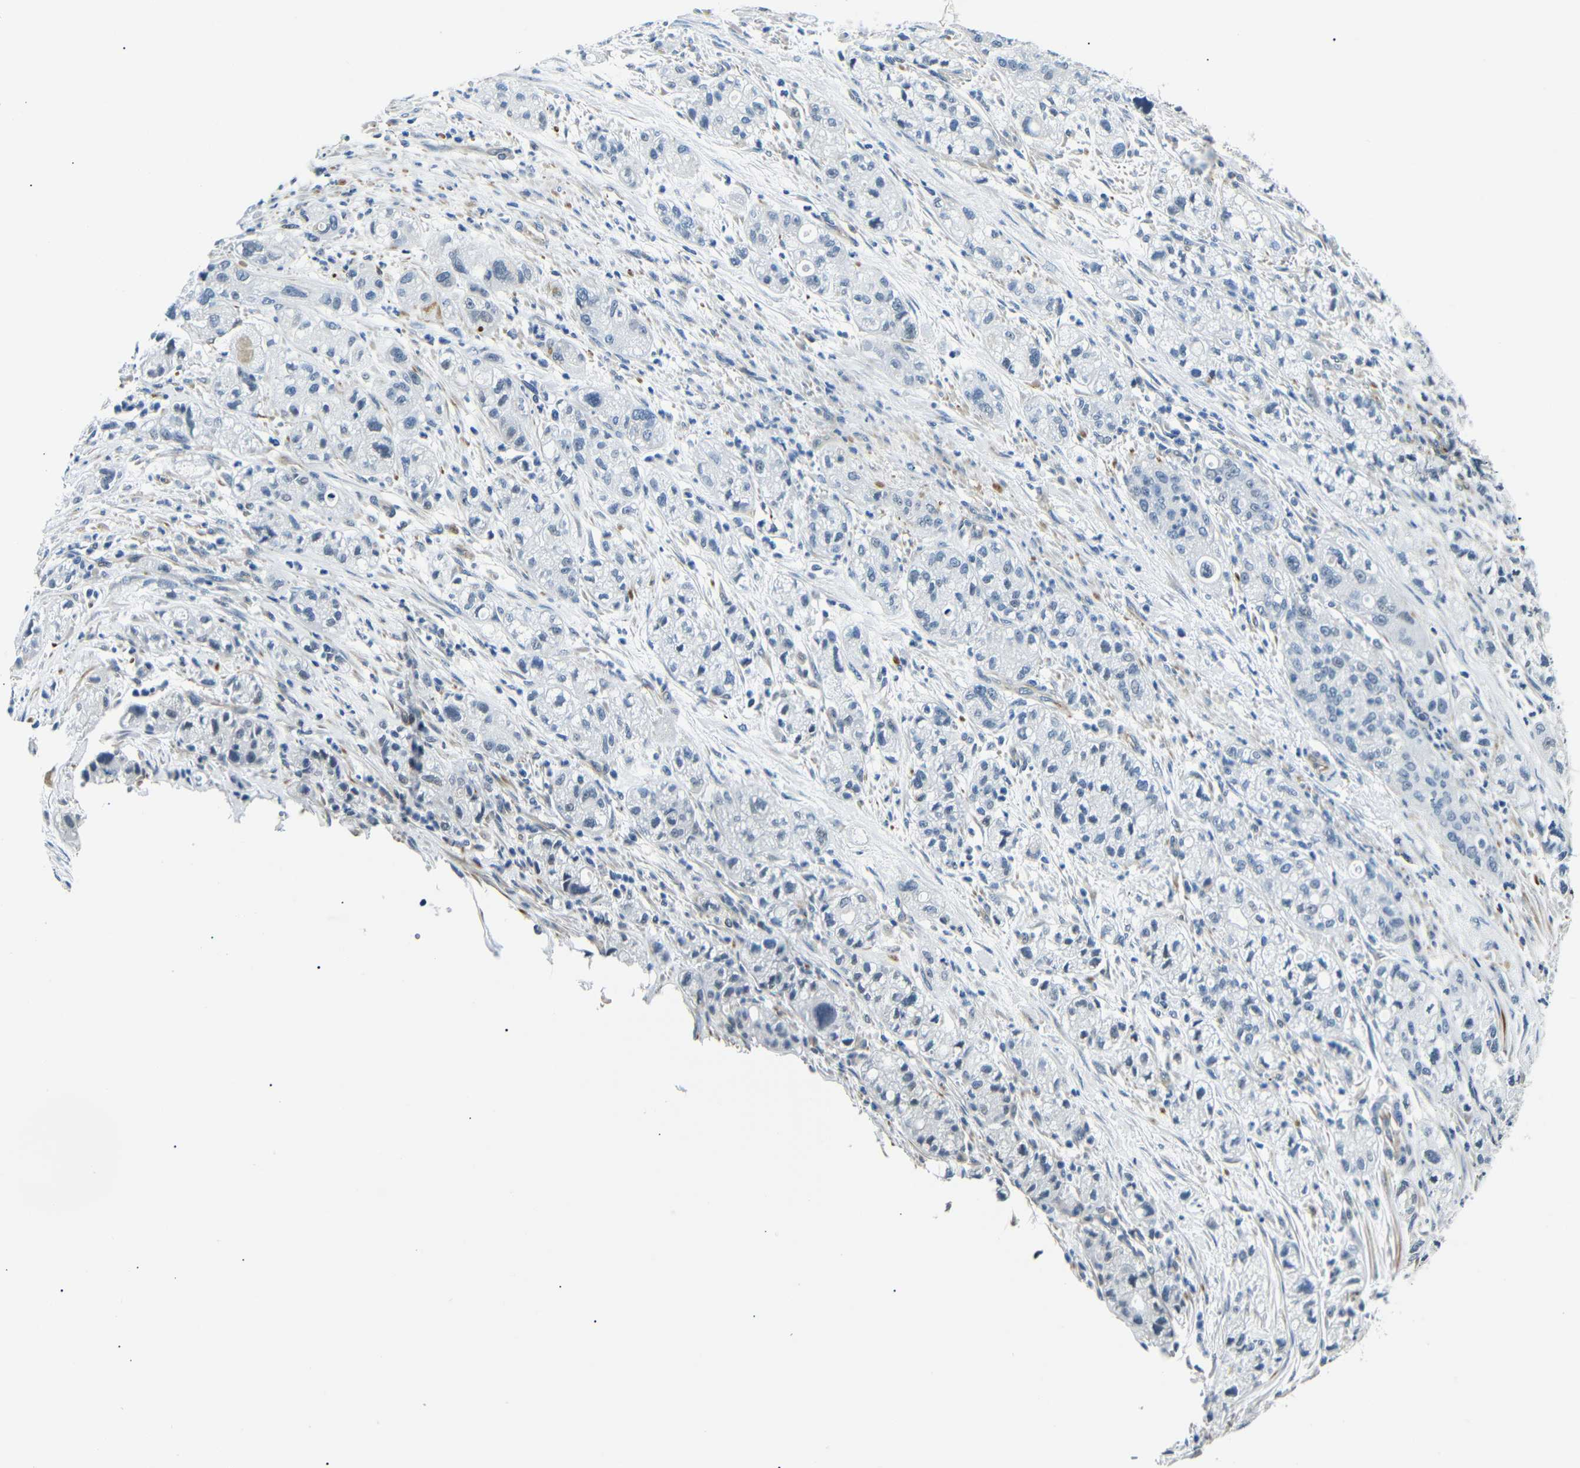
{"staining": {"intensity": "negative", "quantity": "none", "location": "none"}, "tissue": "pancreatic cancer", "cell_type": "Tumor cells", "image_type": "cancer", "snomed": [{"axis": "morphology", "description": "Adenocarcinoma, NOS"}, {"axis": "topography", "description": "Pancreas"}], "caption": "Histopathology image shows no protein staining in tumor cells of adenocarcinoma (pancreatic) tissue. Nuclei are stained in blue.", "gene": "TAFA1", "patient": {"sex": "female", "age": 78}}